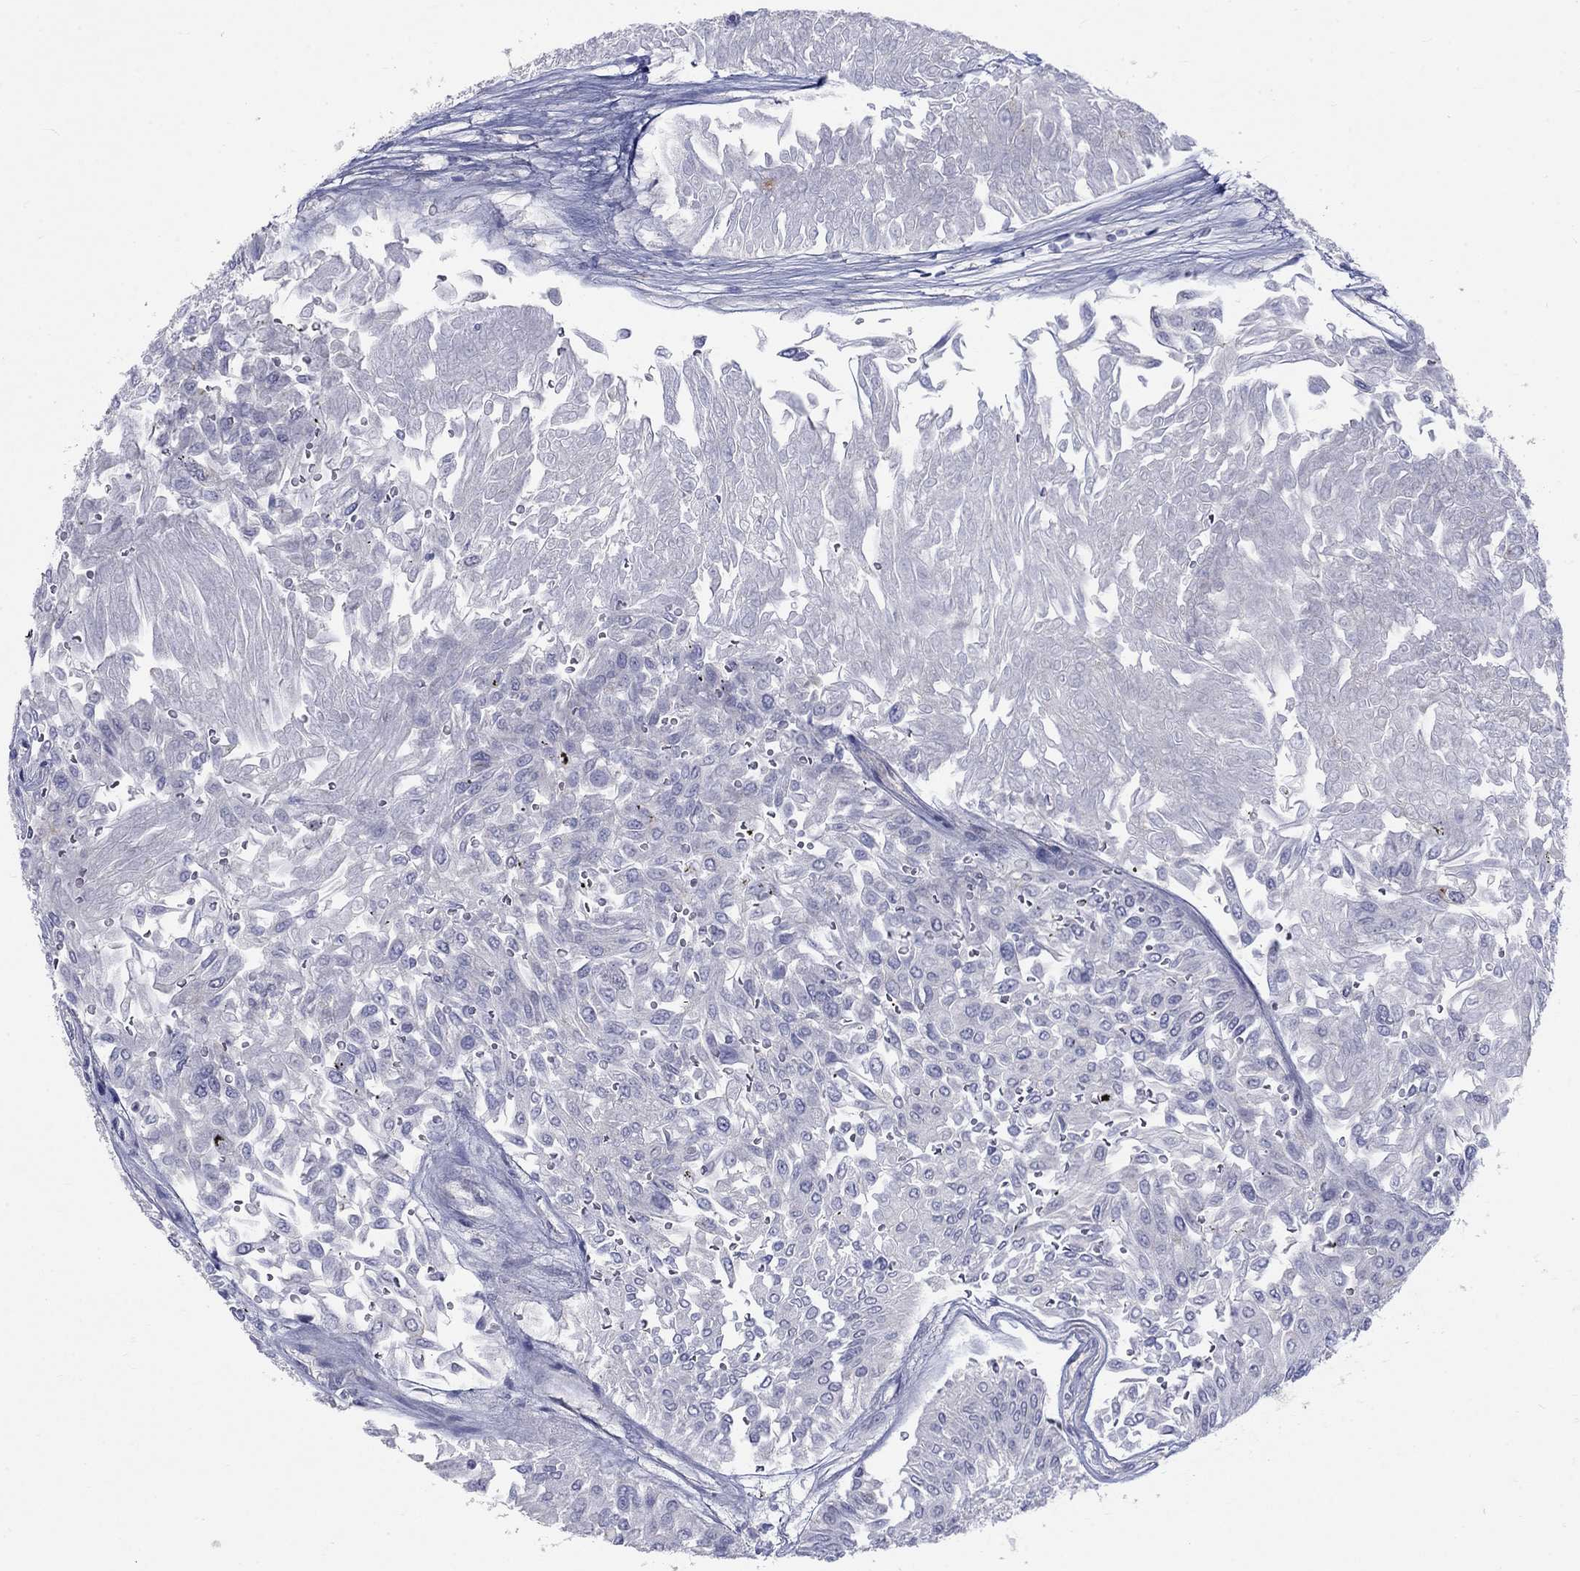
{"staining": {"intensity": "negative", "quantity": "none", "location": "none"}, "tissue": "urothelial cancer", "cell_type": "Tumor cells", "image_type": "cancer", "snomed": [{"axis": "morphology", "description": "Urothelial carcinoma, Low grade"}, {"axis": "topography", "description": "Urinary bladder"}], "caption": "Protein analysis of urothelial cancer exhibits no significant staining in tumor cells. (DAB (3,3'-diaminobenzidine) IHC with hematoxylin counter stain).", "gene": "EGFLAM", "patient": {"sex": "male", "age": 67}}